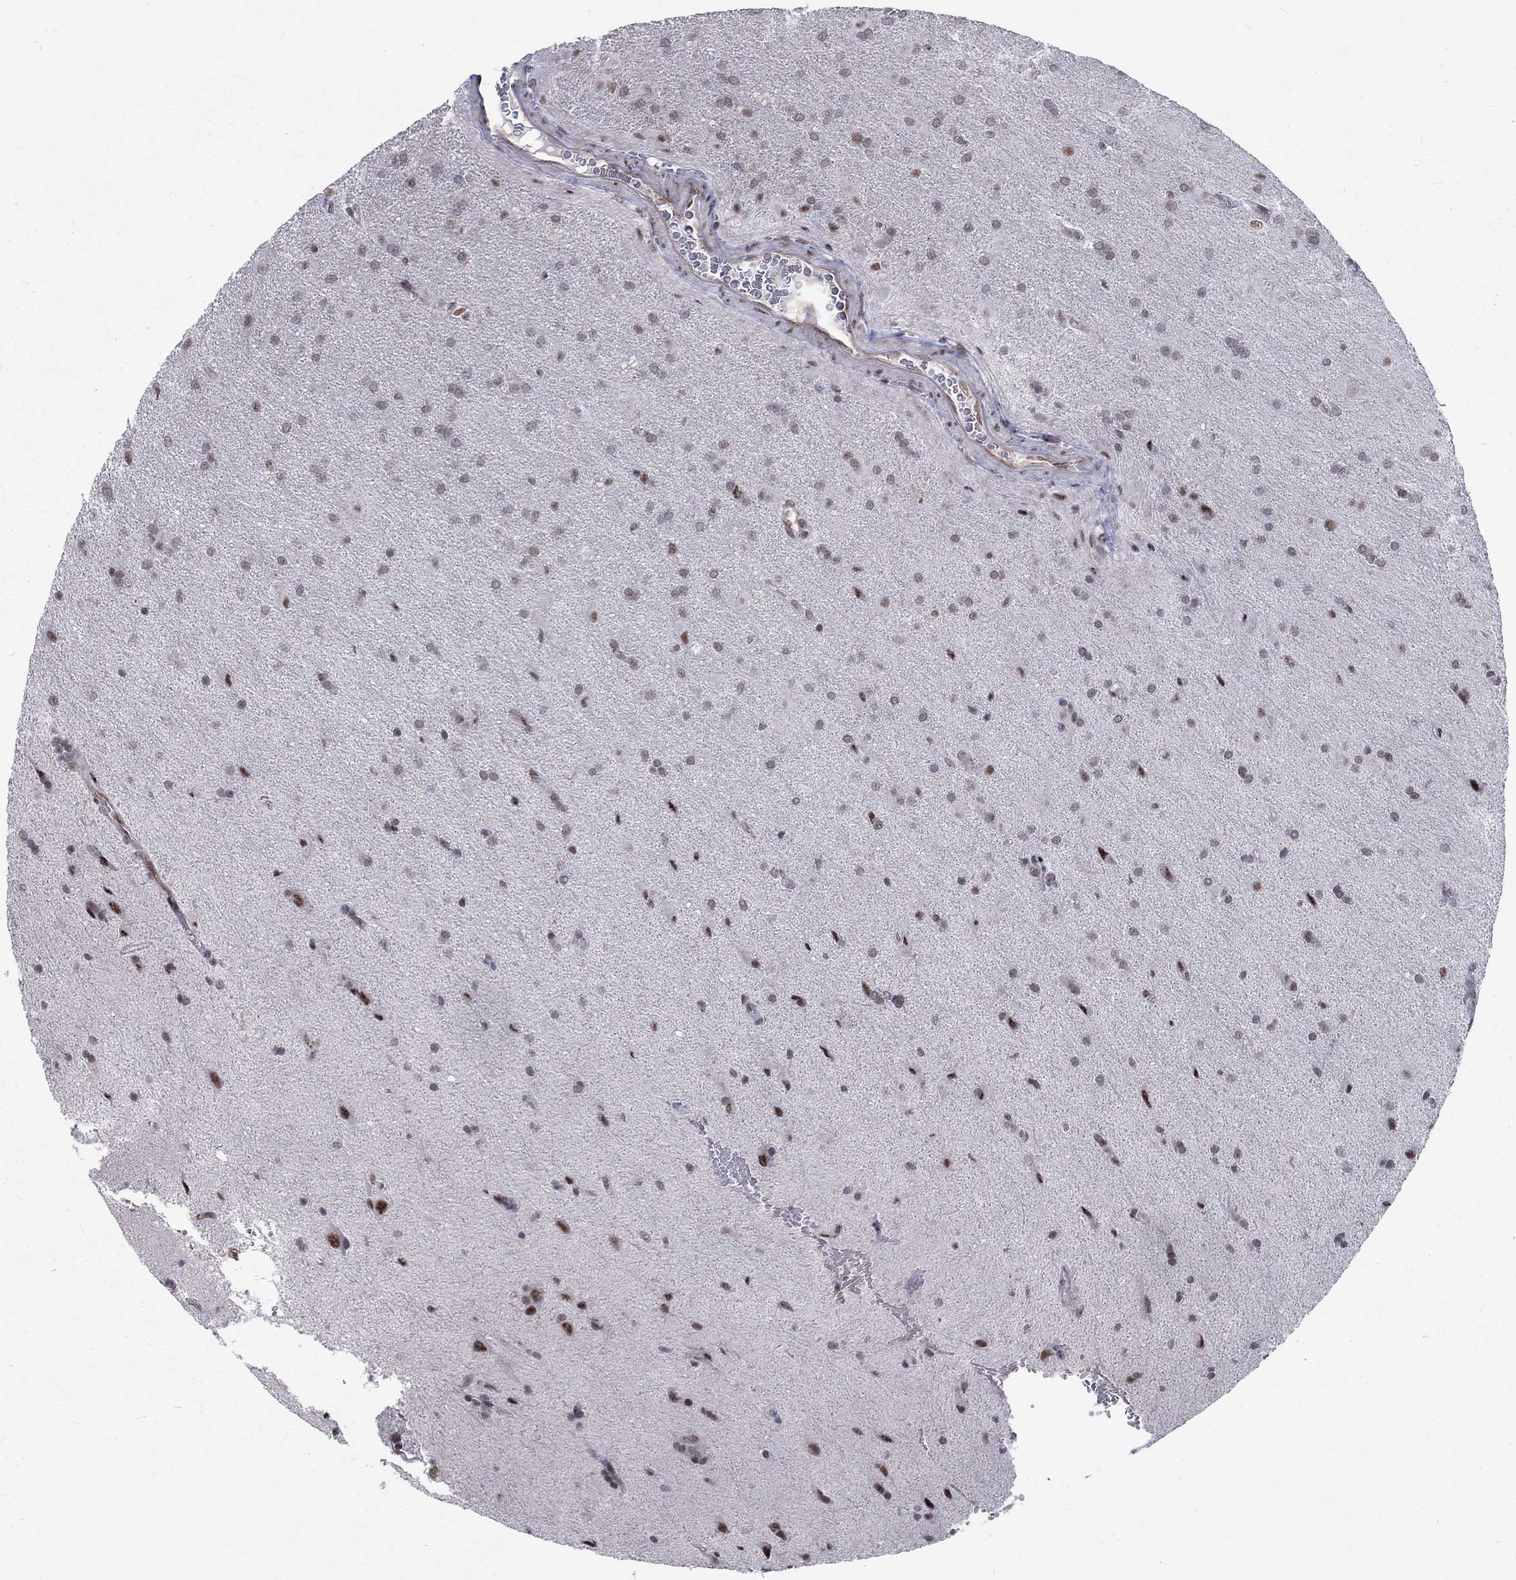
{"staining": {"intensity": "strong", "quantity": "<25%", "location": "nuclear"}, "tissue": "glioma", "cell_type": "Tumor cells", "image_type": "cancer", "snomed": [{"axis": "morphology", "description": "Glioma, malignant, Low grade"}, {"axis": "topography", "description": "Brain"}], "caption": "Protein staining of malignant low-grade glioma tissue shows strong nuclear expression in about <25% of tumor cells. (Stains: DAB (3,3'-diaminobenzidine) in brown, nuclei in blue, Microscopy: brightfield microscopy at high magnification).", "gene": "ZBED1", "patient": {"sex": "male", "age": 58}}